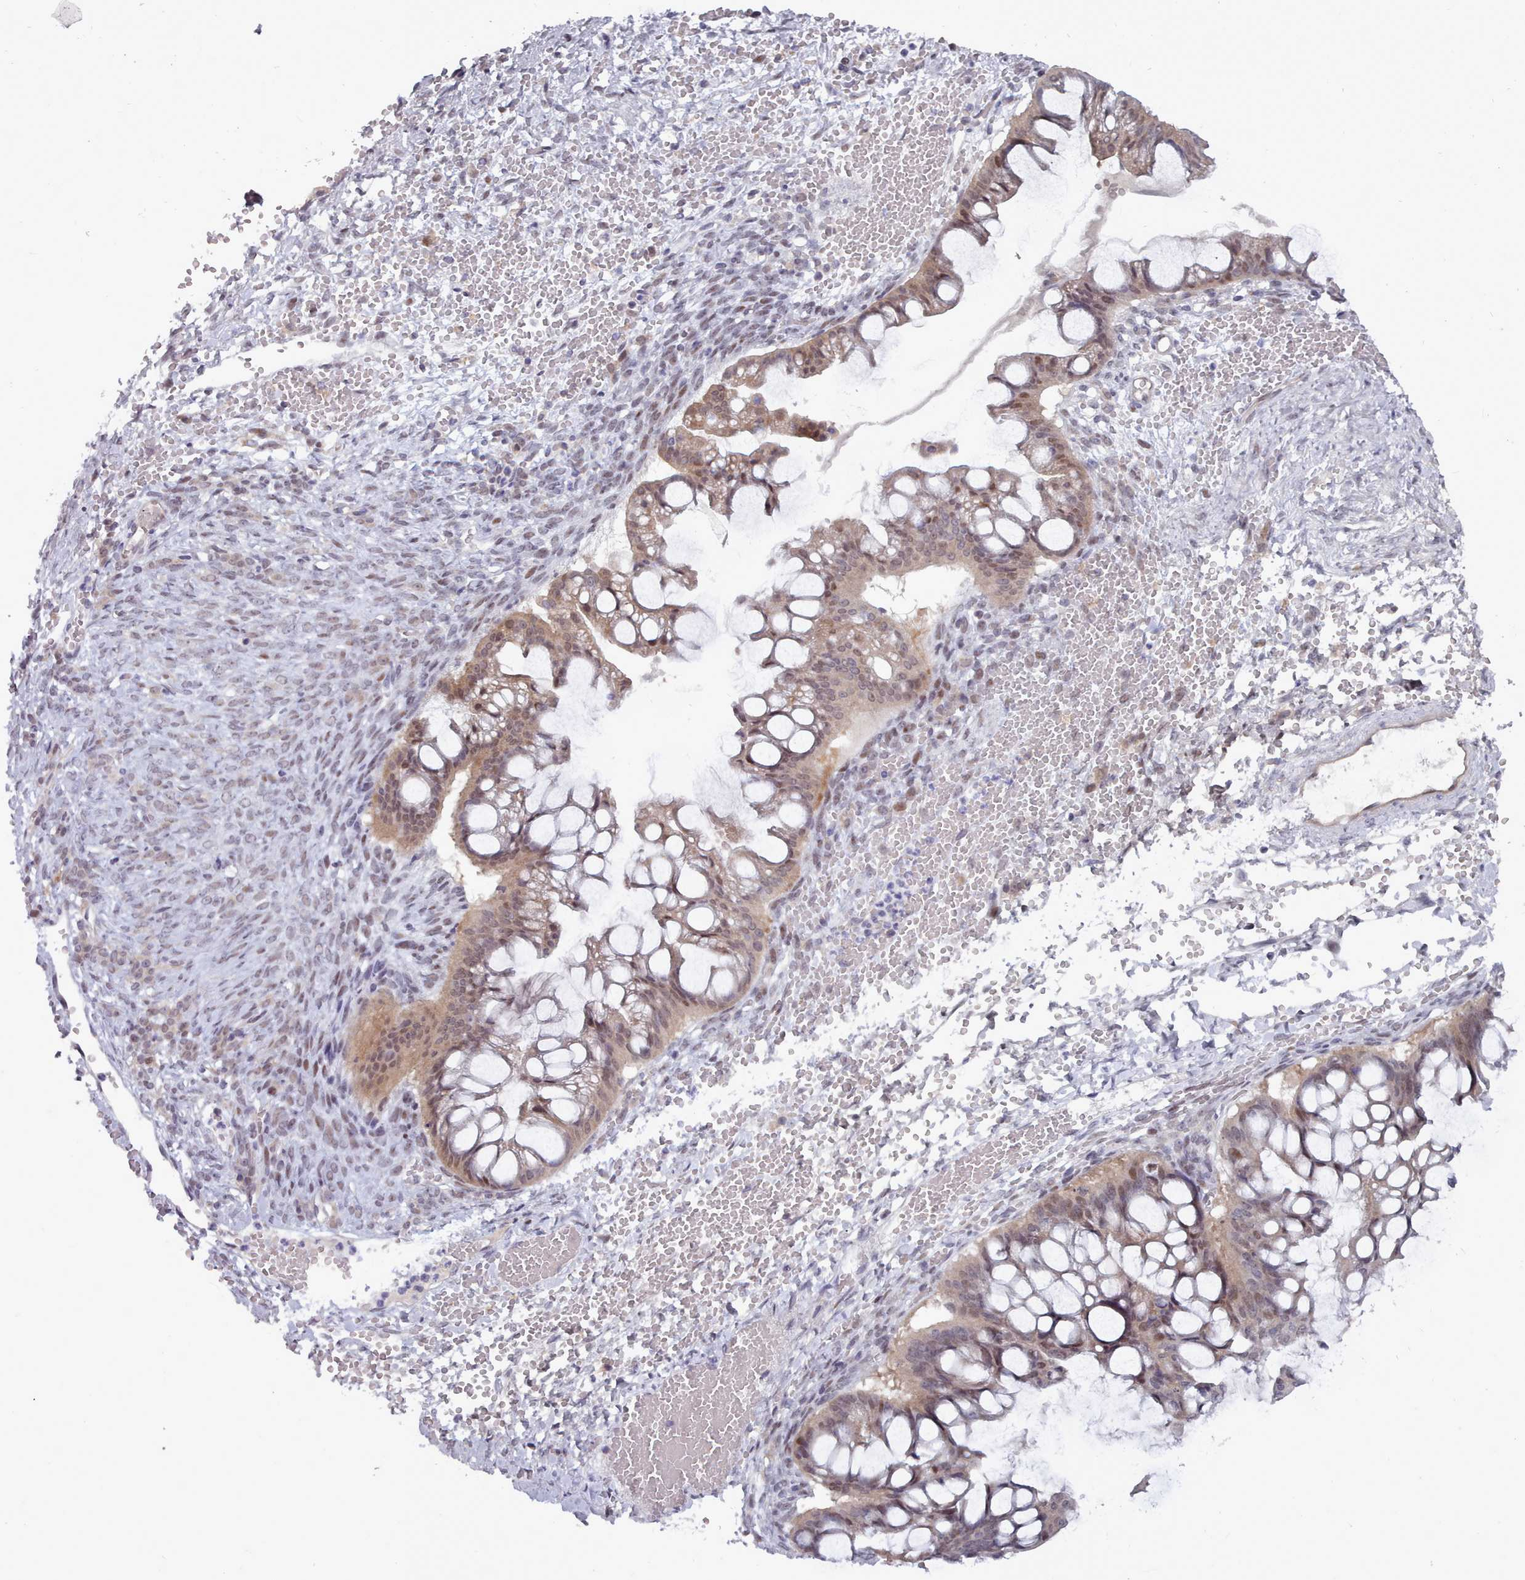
{"staining": {"intensity": "moderate", "quantity": "25%-75%", "location": "cytoplasmic/membranous,nuclear"}, "tissue": "ovarian cancer", "cell_type": "Tumor cells", "image_type": "cancer", "snomed": [{"axis": "morphology", "description": "Cystadenocarcinoma, mucinous, NOS"}, {"axis": "topography", "description": "Ovary"}], "caption": "A histopathology image of human mucinous cystadenocarcinoma (ovarian) stained for a protein displays moderate cytoplasmic/membranous and nuclear brown staining in tumor cells. (Brightfield microscopy of DAB IHC at high magnification).", "gene": "GINS1", "patient": {"sex": "female", "age": 73}}